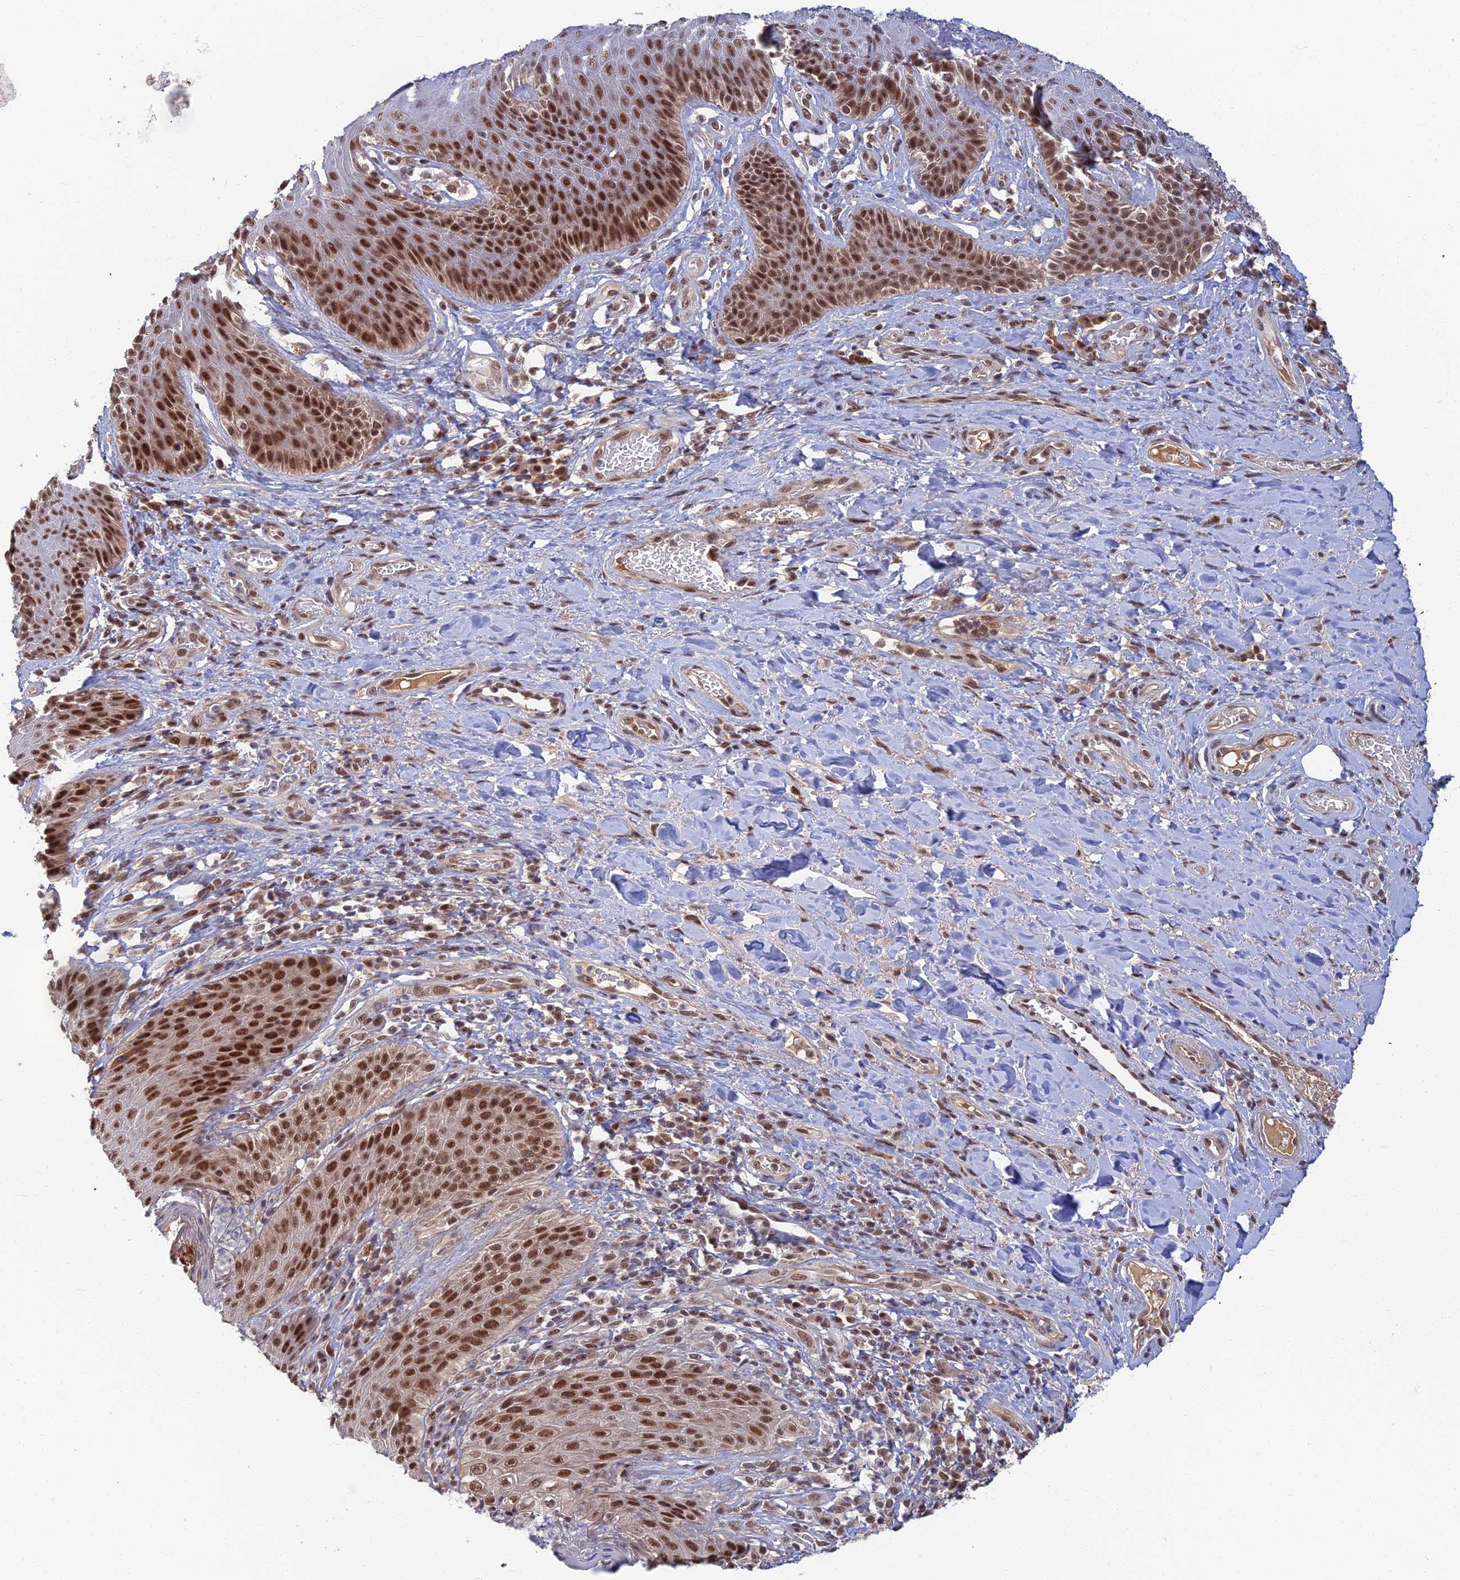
{"staining": {"intensity": "strong", "quantity": ">75%", "location": "nuclear"}, "tissue": "skin", "cell_type": "Epidermal cells", "image_type": "normal", "snomed": [{"axis": "morphology", "description": "Normal tissue, NOS"}, {"axis": "topography", "description": "Anal"}], "caption": "About >75% of epidermal cells in unremarkable human skin demonstrate strong nuclear protein positivity as visualized by brown immunohistochemical staining.", "gene": "TCEA2", "patient": {"sex": "female", "age": 89}}